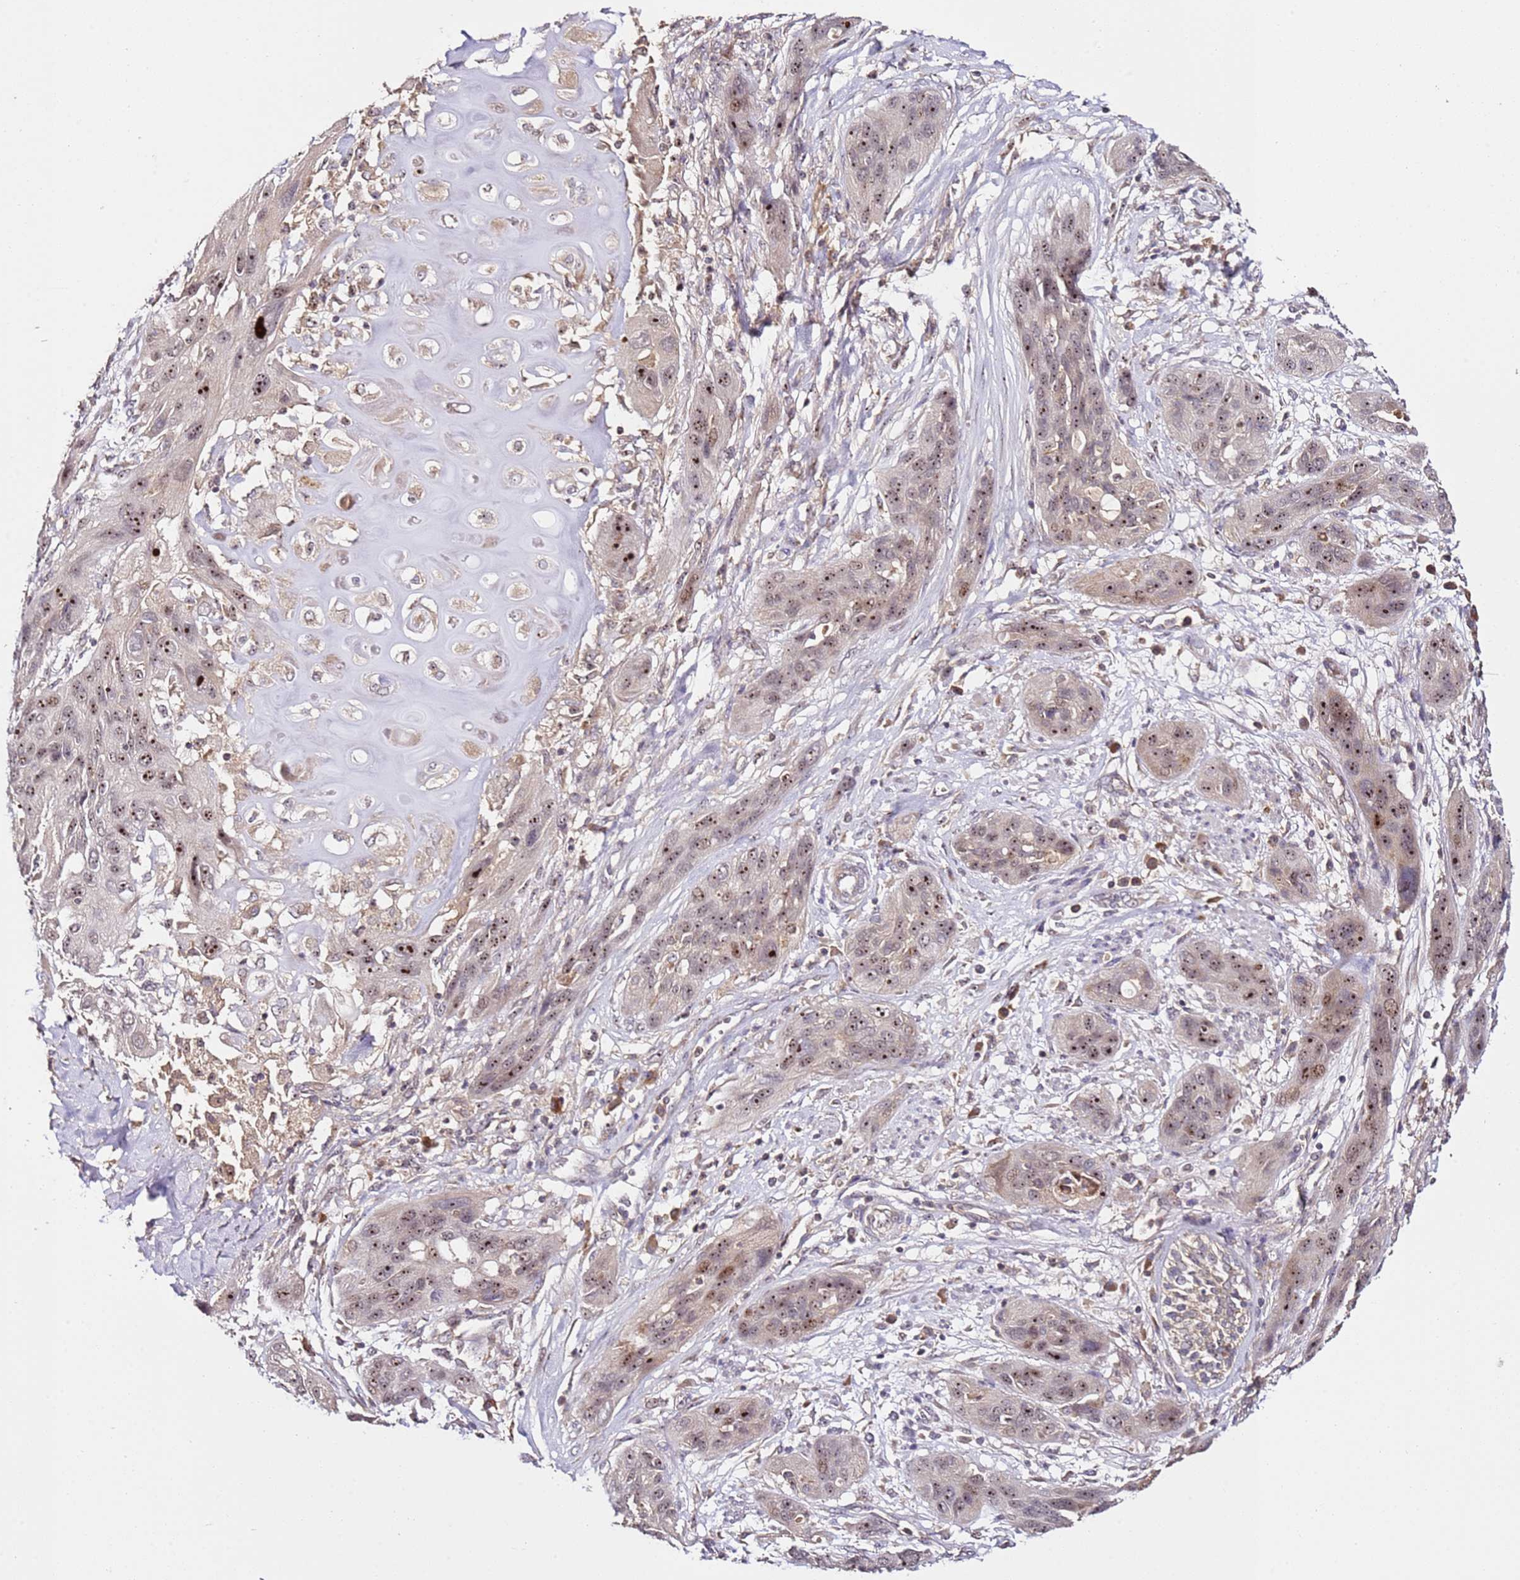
{"staining": {"intensity": "moderate", "quantity": ">75%", "location": "nuclear"}, "tissue": "lung cancer", "cell_type": "Tumor cells", "image_type": "cancer", "snomed": [{"axis": "morphology", "description": "Squamous cell carcinoma, NOS"}, {"axis": "topography", "description": "Lung"}], "caption": "Moderate nuclear positivity is identified in approximately >75% of tumor cells in lung cancer (squamous cell carcinoma).", "gene": "DDX27", "patient": {"sex": "female", "age": 70}}